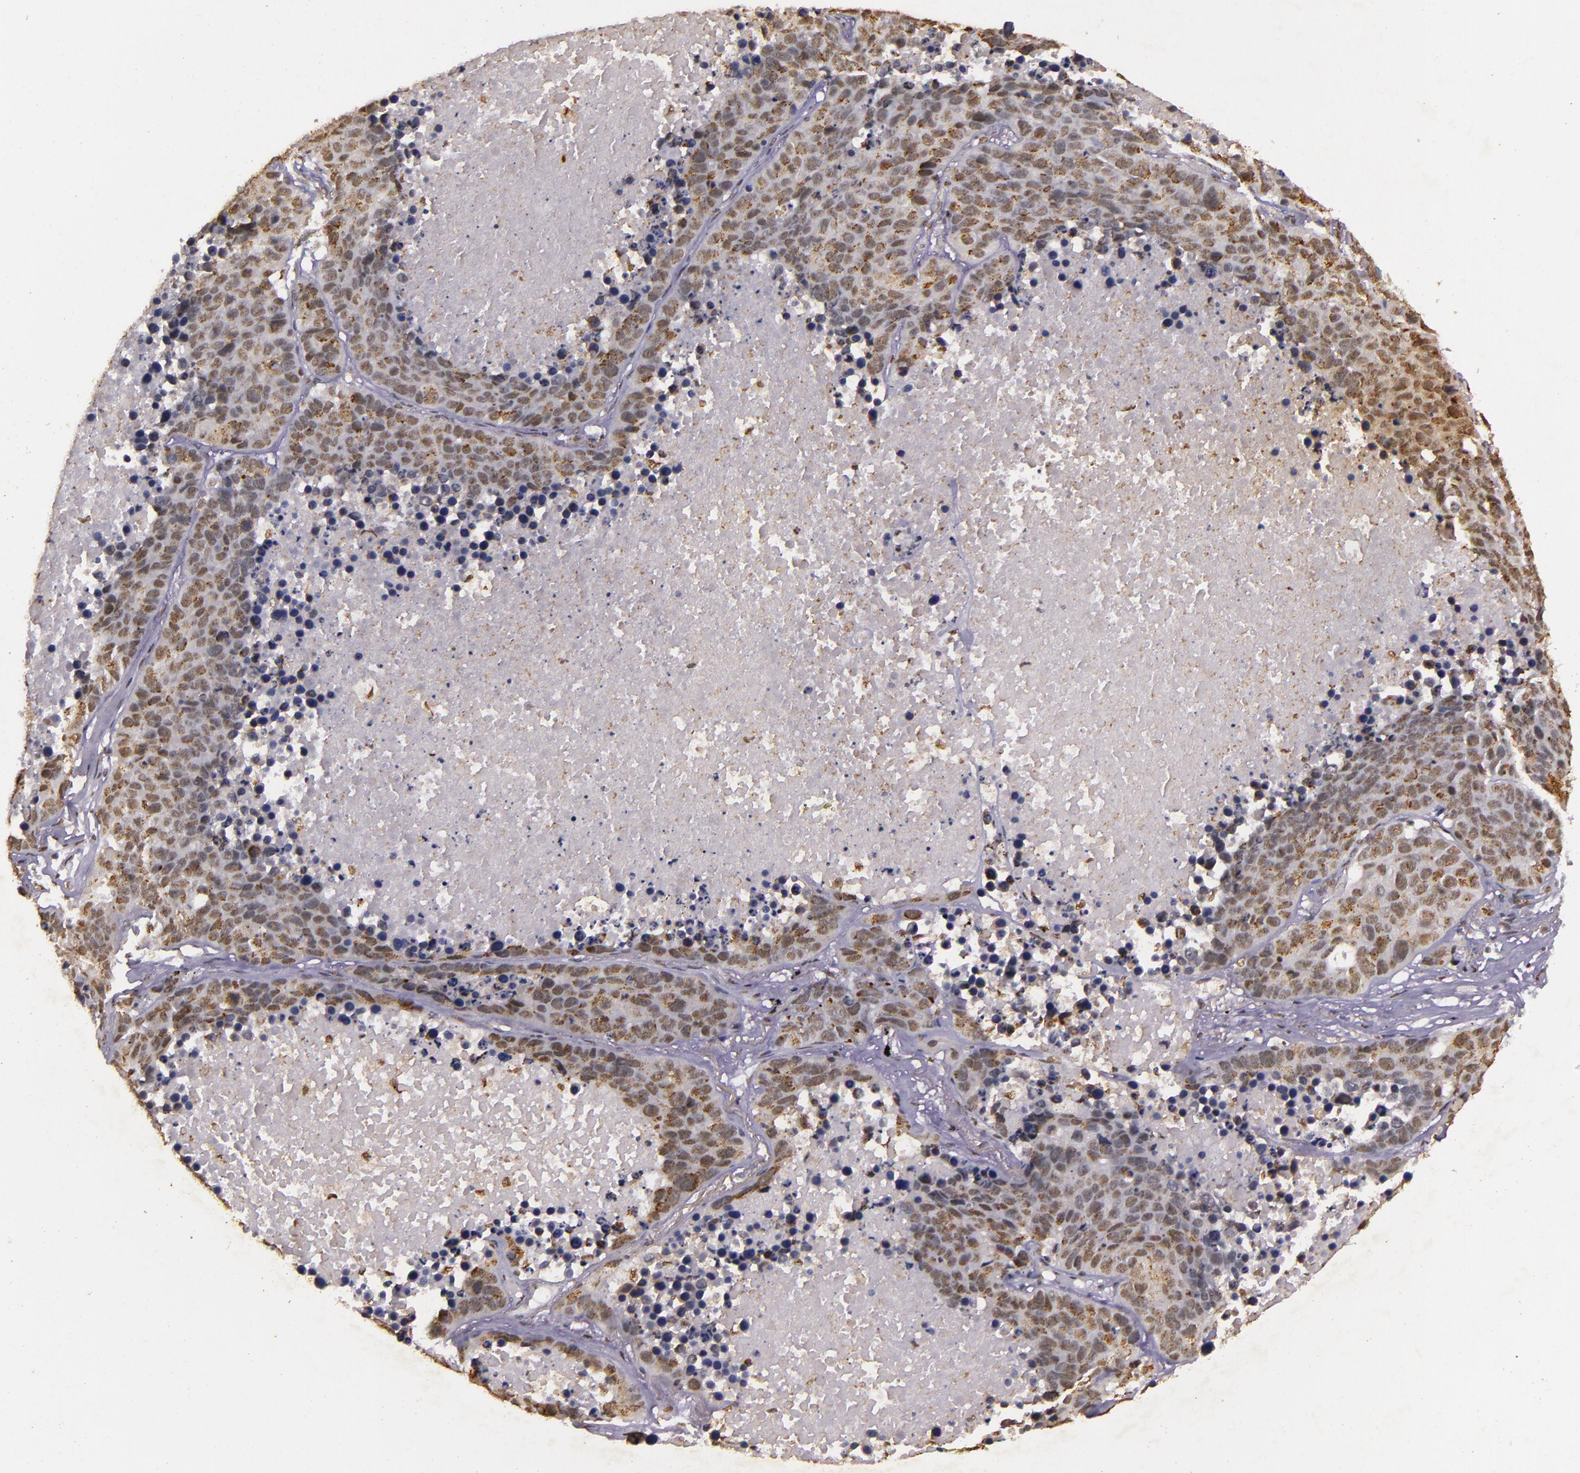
{"staining": {"intensity": "weak", "quantity": "25%-75%", "location": "nuclear"}, "tissue": "lung cancer", "cell_type": "Tumor cells", "image_type": "cancer", "snomed": [{"axis": "morphology", "description": "Carcinoid, malignant, NOS"}, {"axis": "topography", "description": "Lung"}], "caption": "Lung cancer was stained to show a protein in brown. There is low levels of weak nuclear expression in approximately 25%-75% of tumor cells.", "gene": "CBX3", "patient": {"sex": "male", "age": 60}}